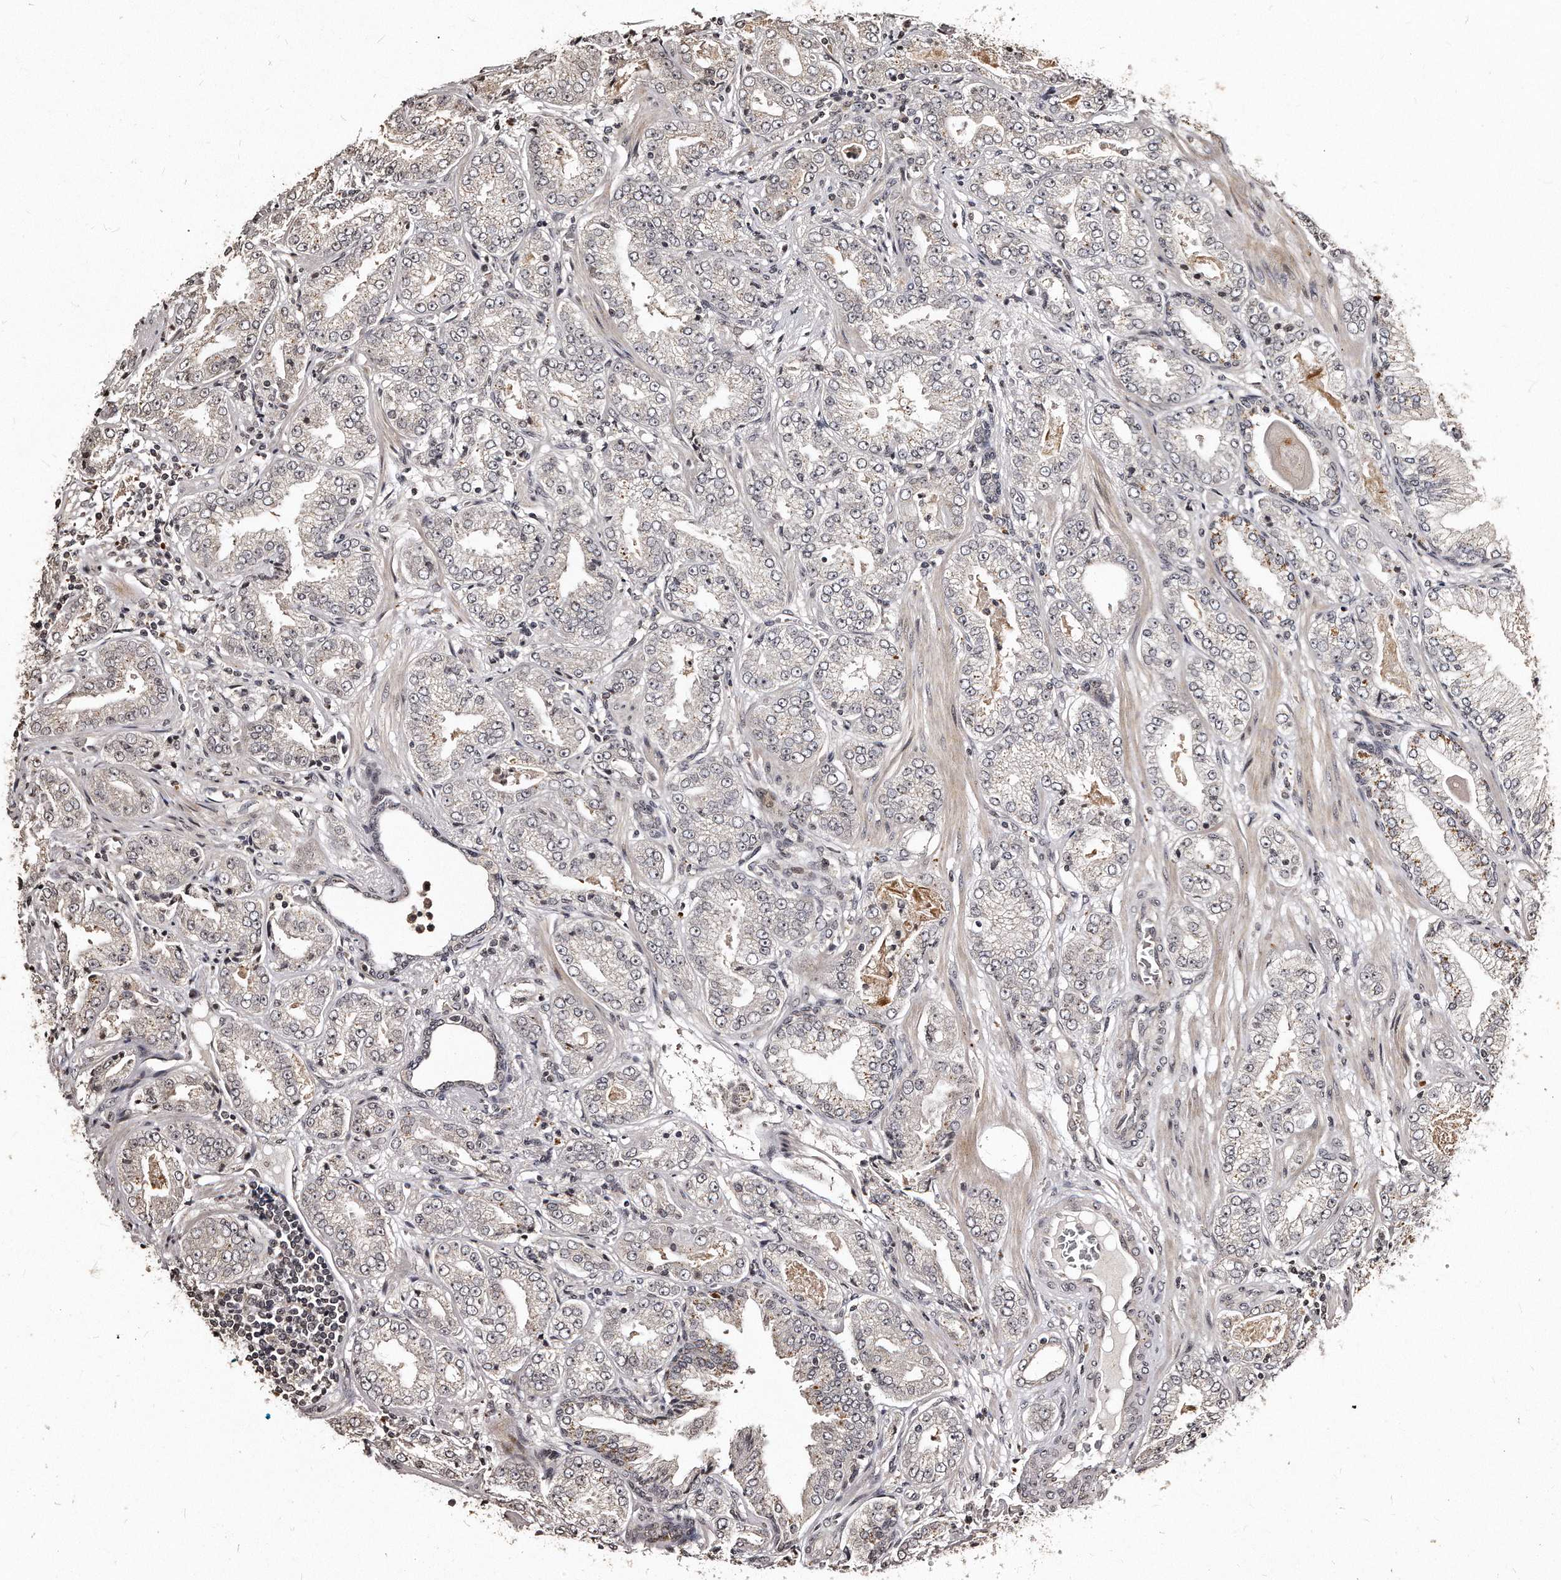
{"staining": {"intensity": "negative", "quantity": "none", "location": "none"}, "tissue": "prostate cancer", "cell_type": "Tumor cells", "image_type": "cancer", "snomed": [{"axis": "morphology", "description": "Adenocarcinoma, High grade"}, {"axis": "topography", "description": "Prostate"}], "caption": "Immunohistochemical staining of prostate cancer (high-grade adenocarcinoma) displays no significant expression in tumor cells. The staining is performed using DAB (3,3'-diaminobenzidine) brown chromogen with nuclei counter-stained in using hematoxylin.", "gene": "TSHR", "patient": {"sex": "male", "age": 71}}